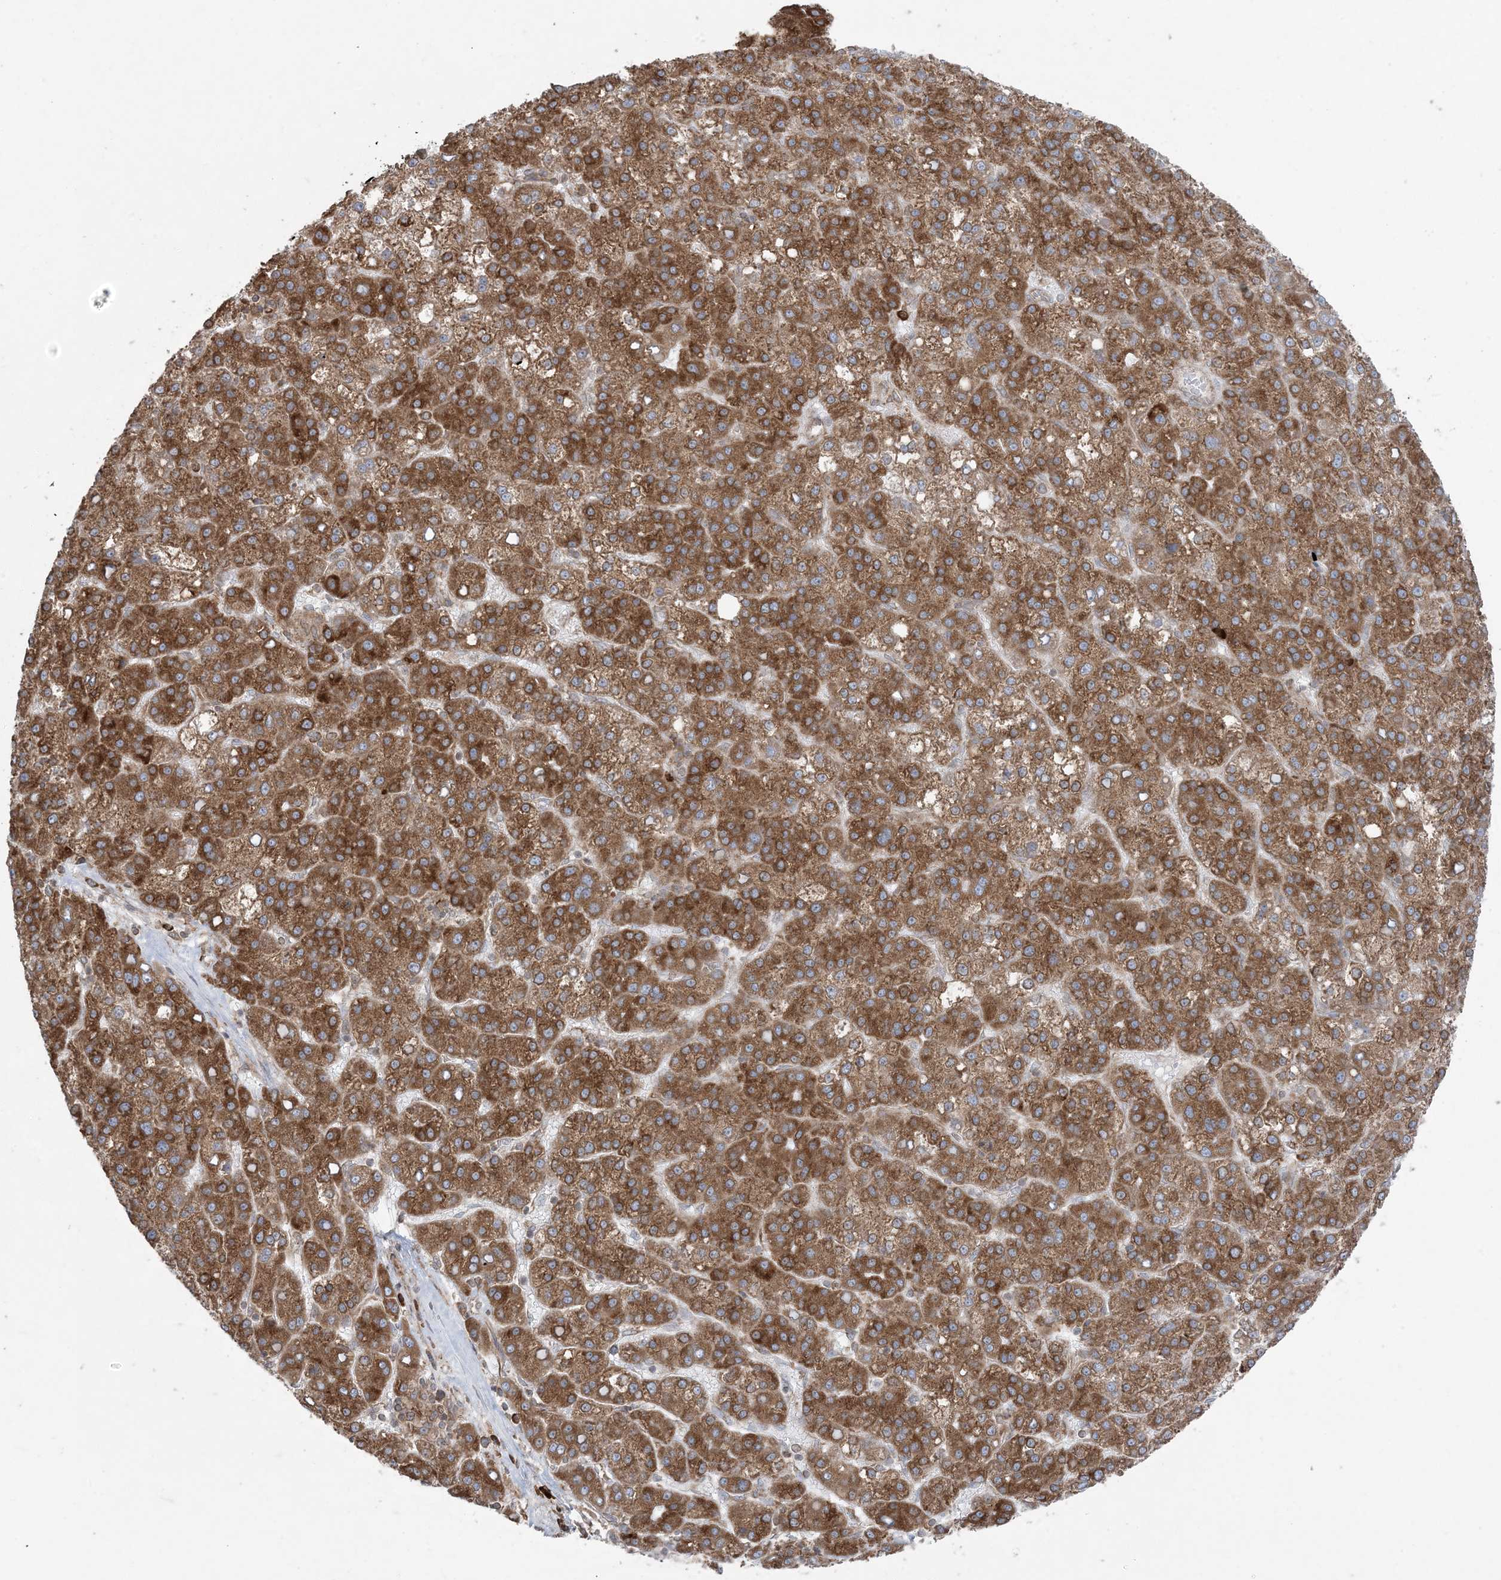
{"staining": {"intensity": "strong", "quantity": ">75%", "location": "cytoplasmic/membranous"}, "tissue": "liver cancer", "cell_type": "Tumor cells", "image_type": "cancer", "snomed": [{"axis": "morphology", "description": "Carcinoma, Hepatocellular, NOS"}, {"axis": "topography", "description": "Liver"}], "caption": "Human liver hepatocellular carcinoma stained with a brown dye exhibits strong cytoplasmic/membranous positive expression in approximately >75% of tumor cells.", "gene": "UBXN4", "patient": {"sex": "female", "age": 58}}